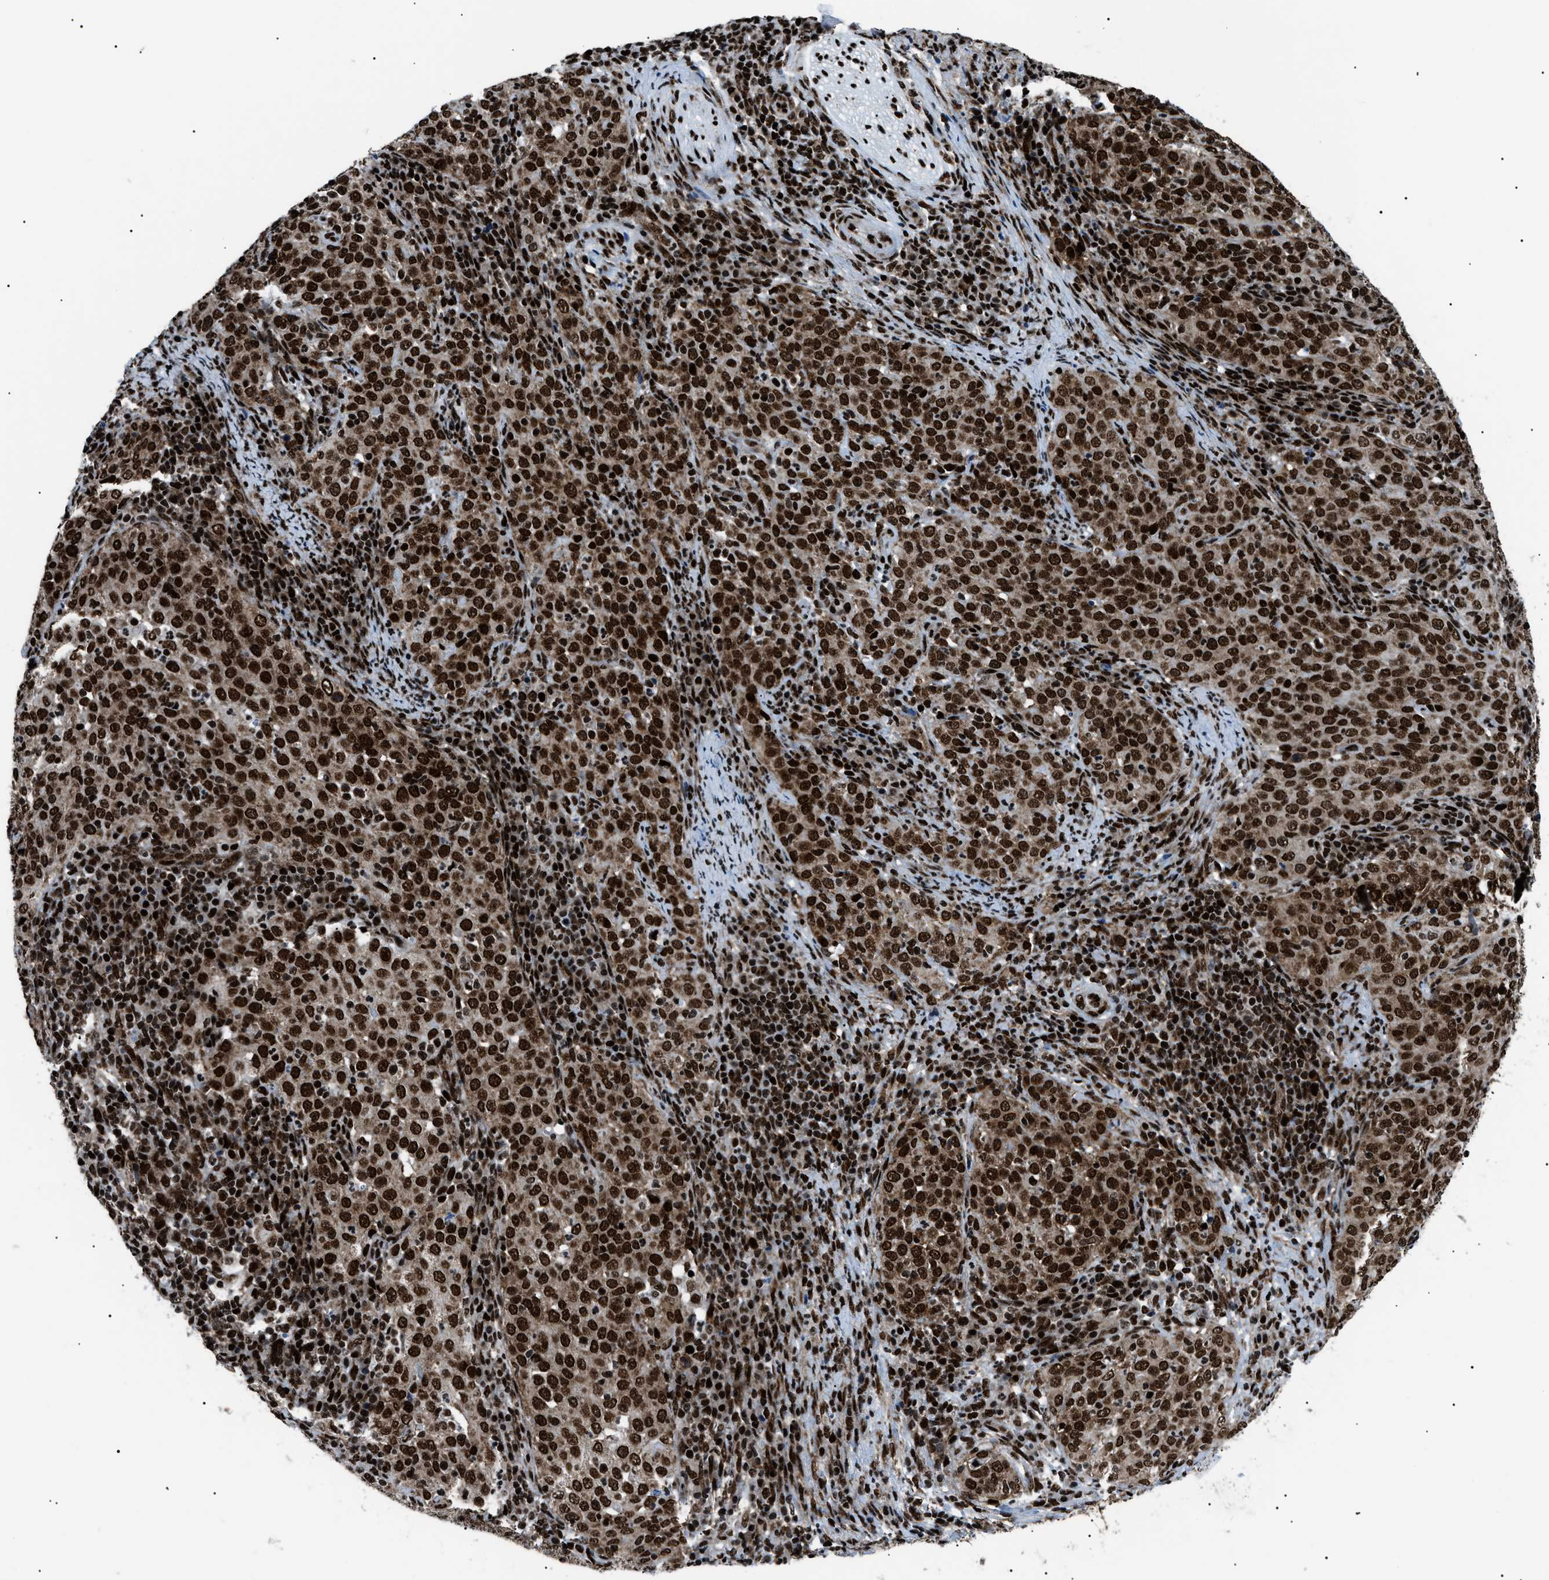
{"staining": {"intensity": "strong", "quantity": ">75%", "location": "nuclear"}, "tissue": "cervical cancer", "cell_type": "Tumor cells", "image_type": "cancer", "snomed": [{"axis": "morphology", "description": "Squamous cell carcinoma, NOS"}, {"axis": "topography", "description": "Cervix"}], "caption": "IHC micrograph of neoplastic tissue: squamous cell carcinoma (cervical) stained using IHC reveals high levels of strong protein expression localized specifically in the nuclear of tumor cells, appearing as a nuclear brown color.", "gene": "HNRNPK", "patient": {"sex": "female", "age": 51}}